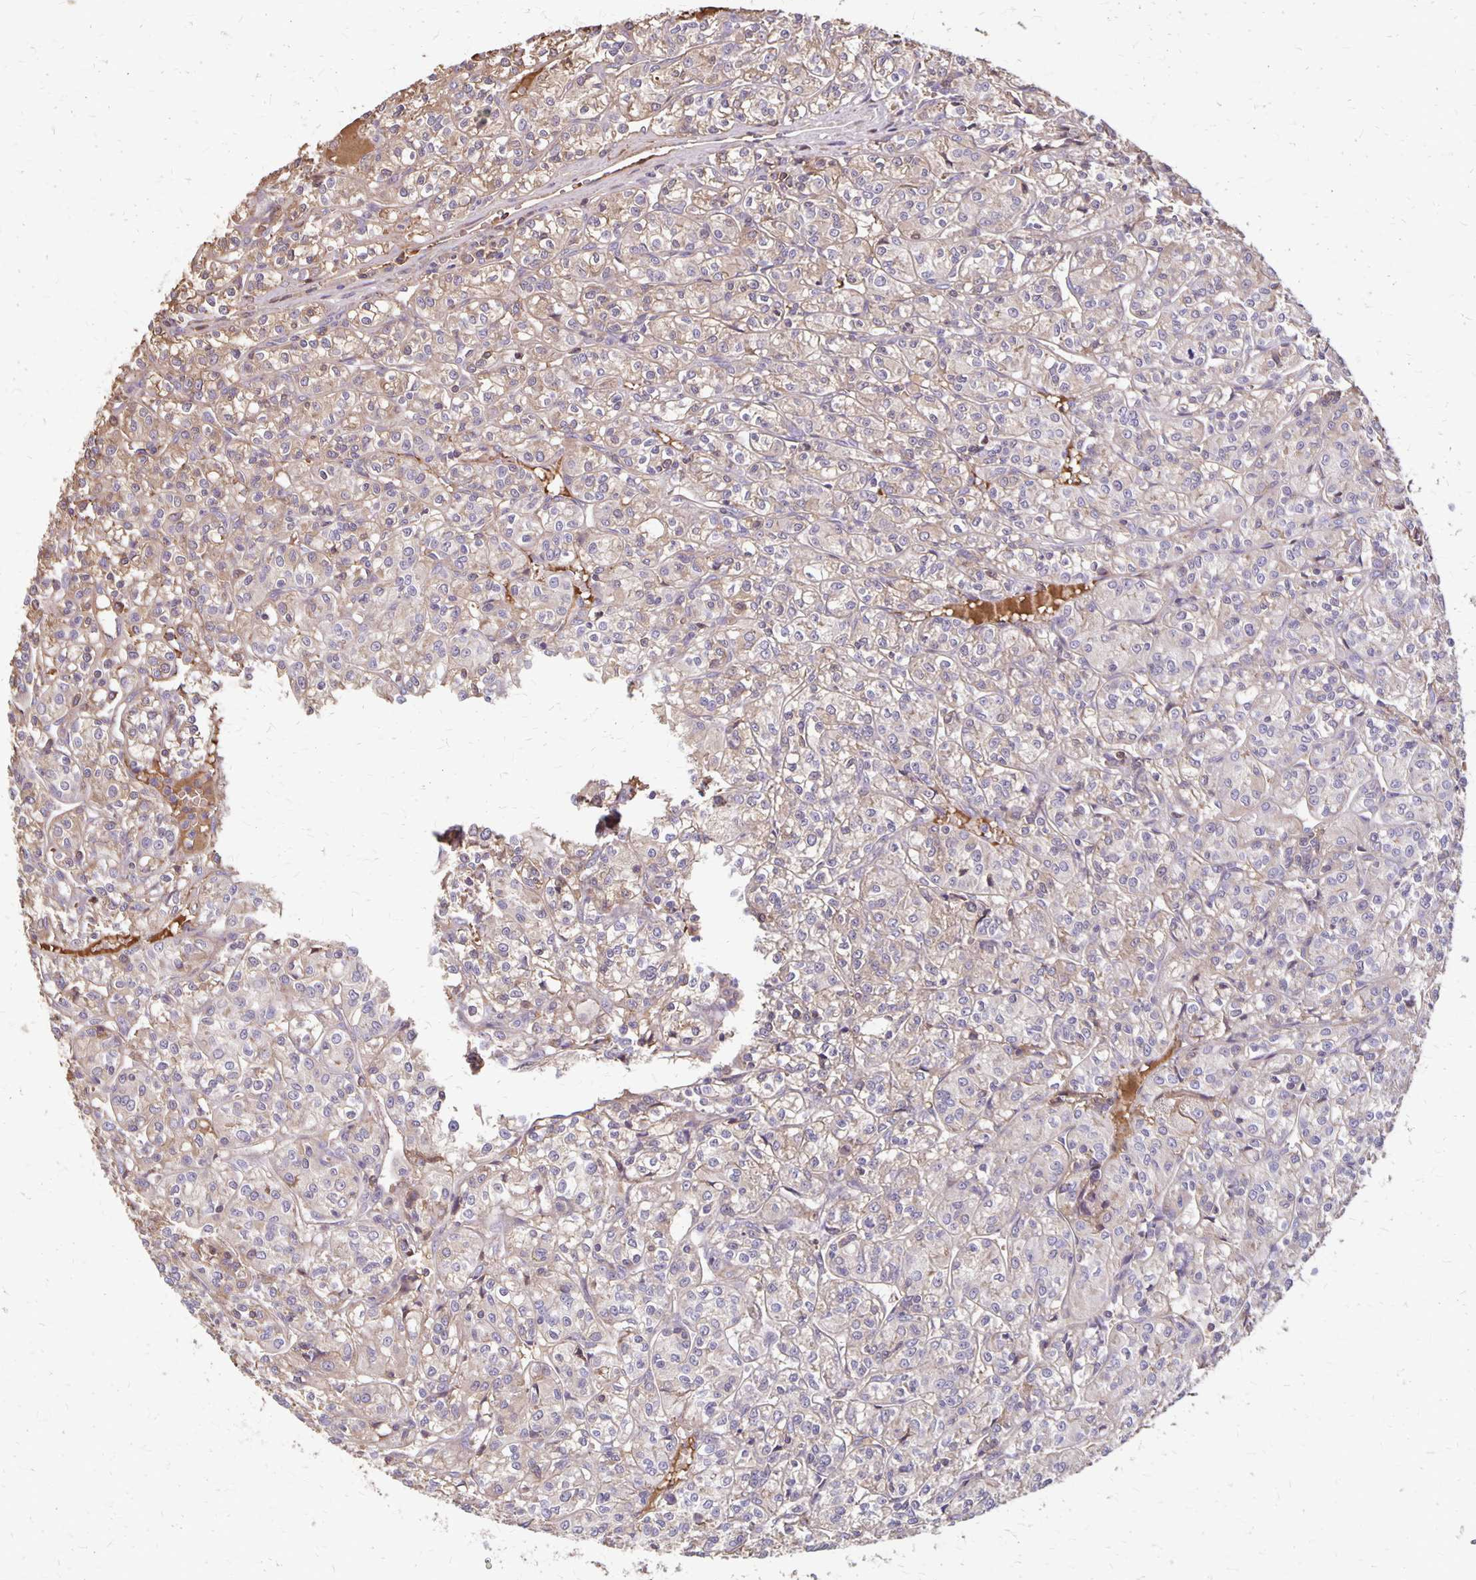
{"staining": {"intensity": "weak", "quantity": "<25%", "location": "cytoplasmic/membranous"}, "tissue": "renal cancer", "cell_type": "Tumor cells", "image_type": "cancer", "snomed": [{"axis": "morphology", "description": "Adenocarcinoma, NOS"}, {"axis": "topography", "description": "Kidney"}], "caption": "The image displays no staining of tumor cells in renal cancer (adenocarcinoma).", "gene": "PROM2", "patient": {"sex": "male", "age": 36}}